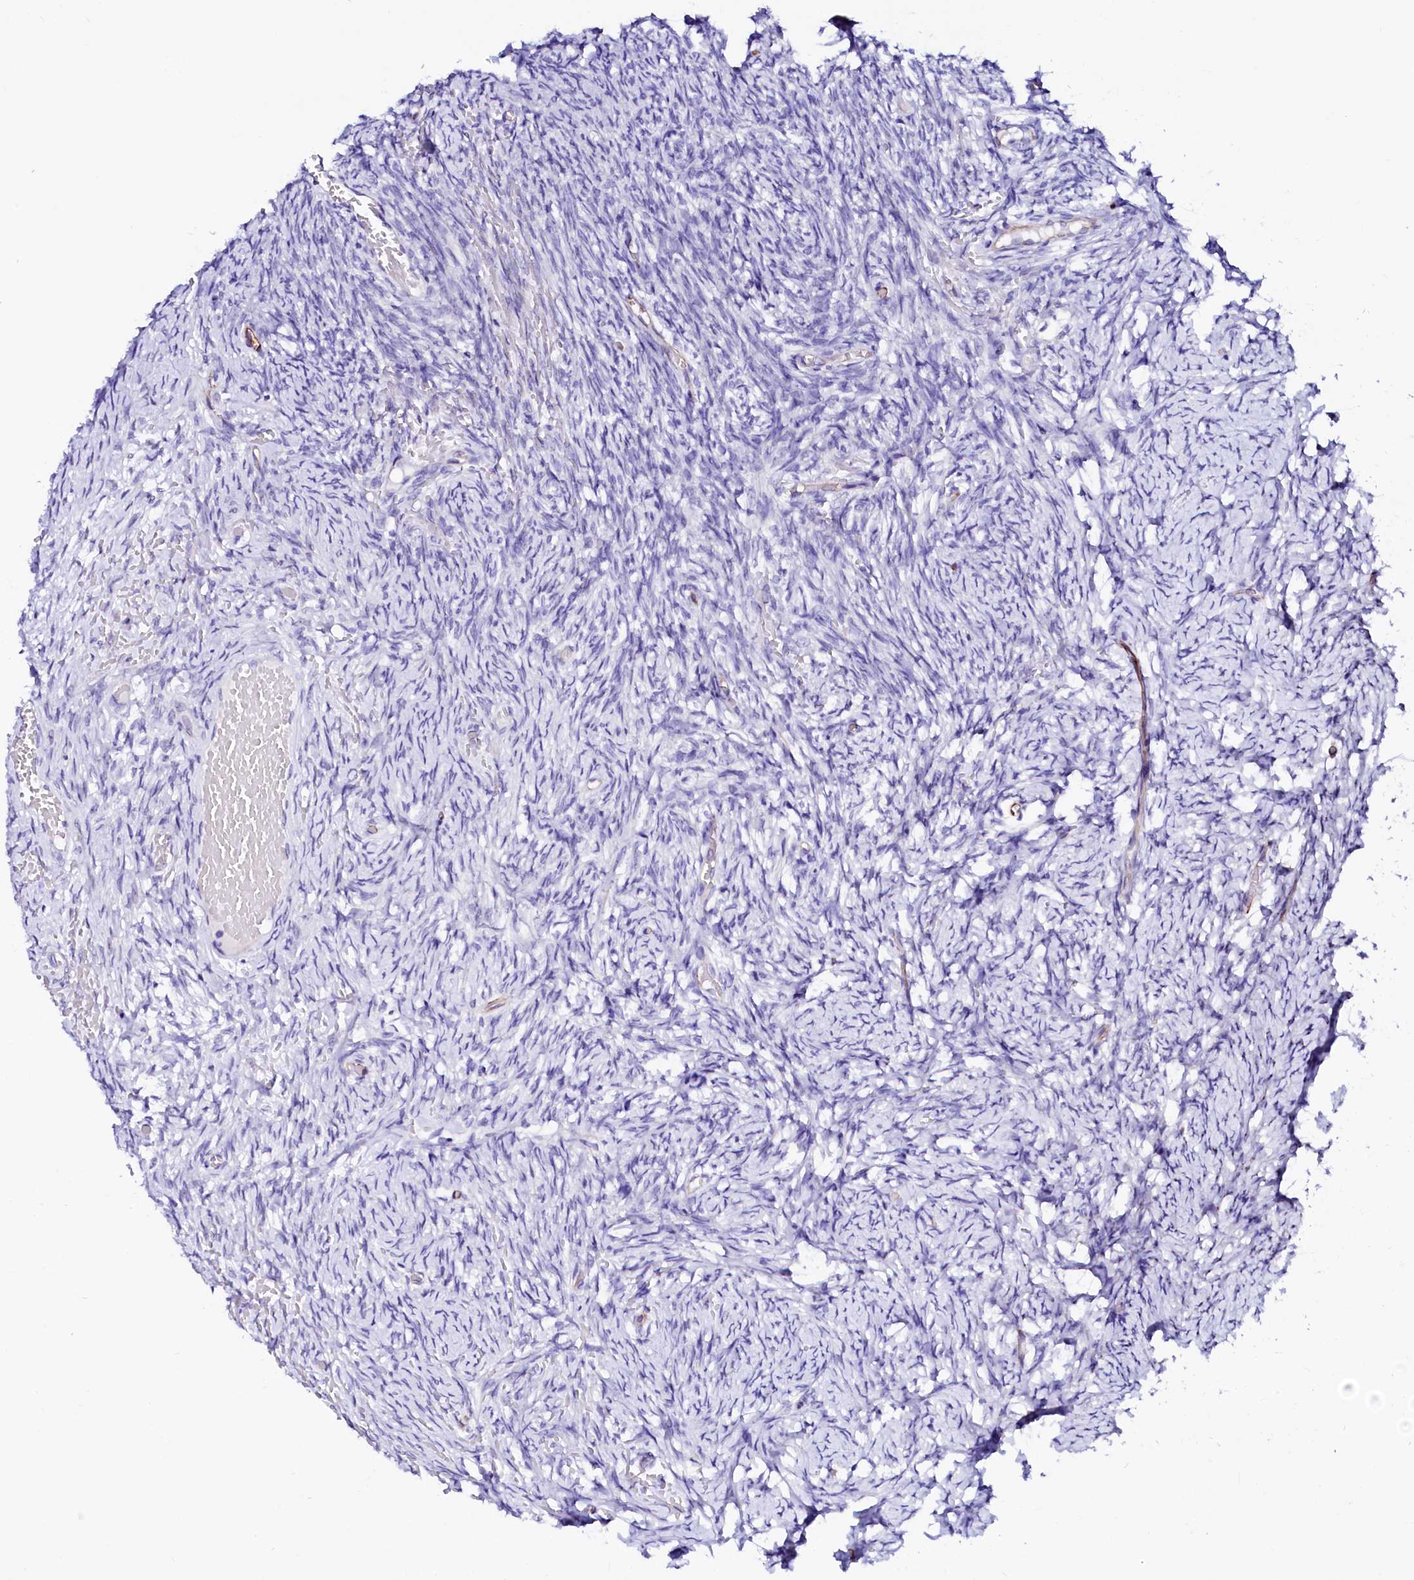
{"staining": {"intensity": "negative", "quantity": "none", "location": "none"}, "tissue": "ovary", "cell_type": "Ovarian stroma cells", "image_type": "normal", "snomed": [{"axis": "morphology", "description": "Adenocarcinoma, NOS"}, {"axis": "topography", "description": "Endometrium"}], "caption": "DAB immunohistochemical staining of unremarkable ovary displays no significant staining in ovarian stroma cells.", "gene": "SFR1", "patient": {"sex": "female", "age": 32}}